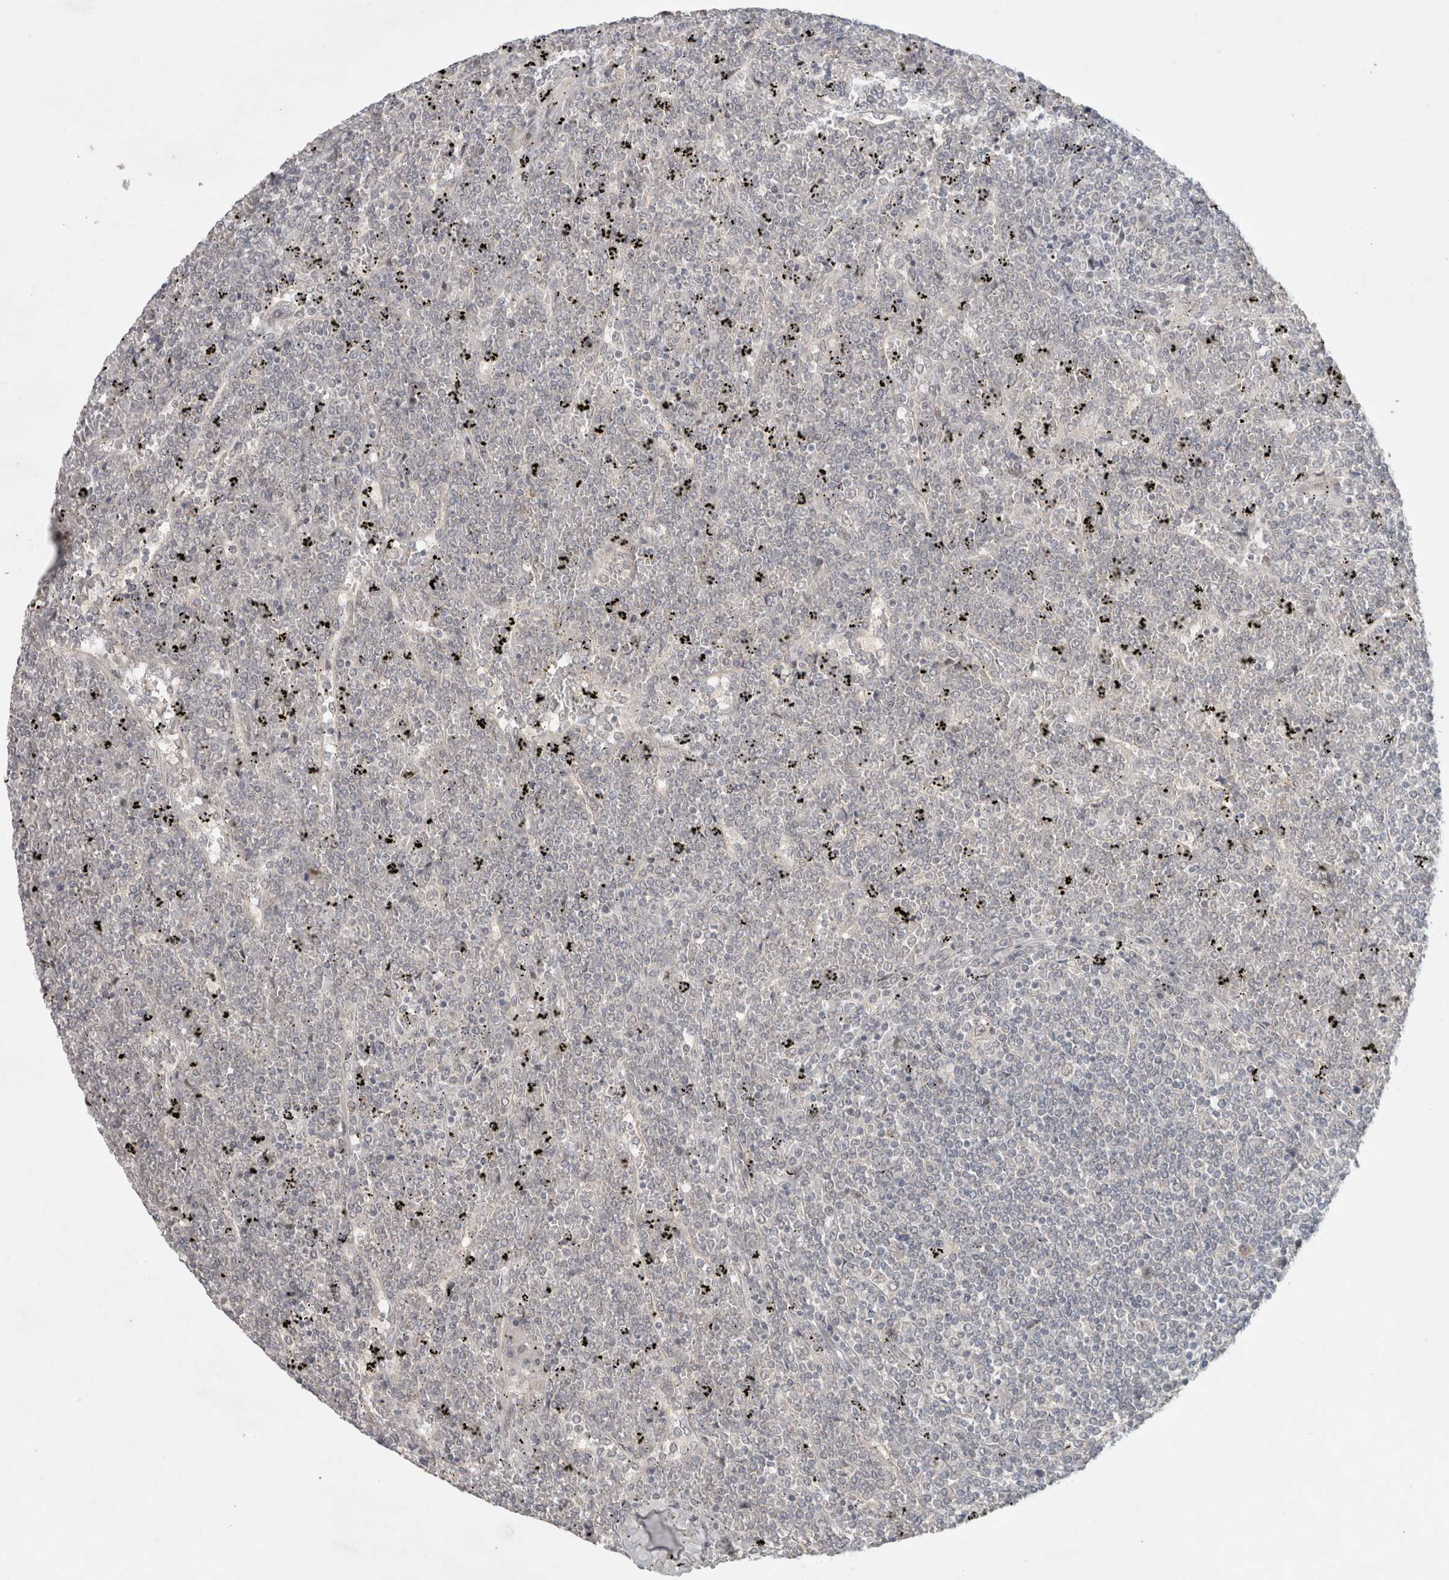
{"staining": {"intensity": "negative", "quantity": "none", "location": "none"}, "tissue": "lymphoma", "cell_type": "Tumor cells", "image_type": "cancer", "snomed": [{"axis": "morphology", "description": "Malignant lymphoma, non-Hodgkin's type, Low grade"}, {"axis": "topography", "description": "Spleen"}], "caption": "DAB (3,3'-diaminobenzidine) immunohistochemical staining of low-grade malignant lymphoma, non-Hodgkin's type exhibits no significant positivity in tumor cells. (DAB (3,3'-diaminobenzidine) immunohistochemistry (IHC) visualized using brightfield microscopy, high magnification).", "gene": "RASAL2", "patient": {"sex": "female", "age": 19}}